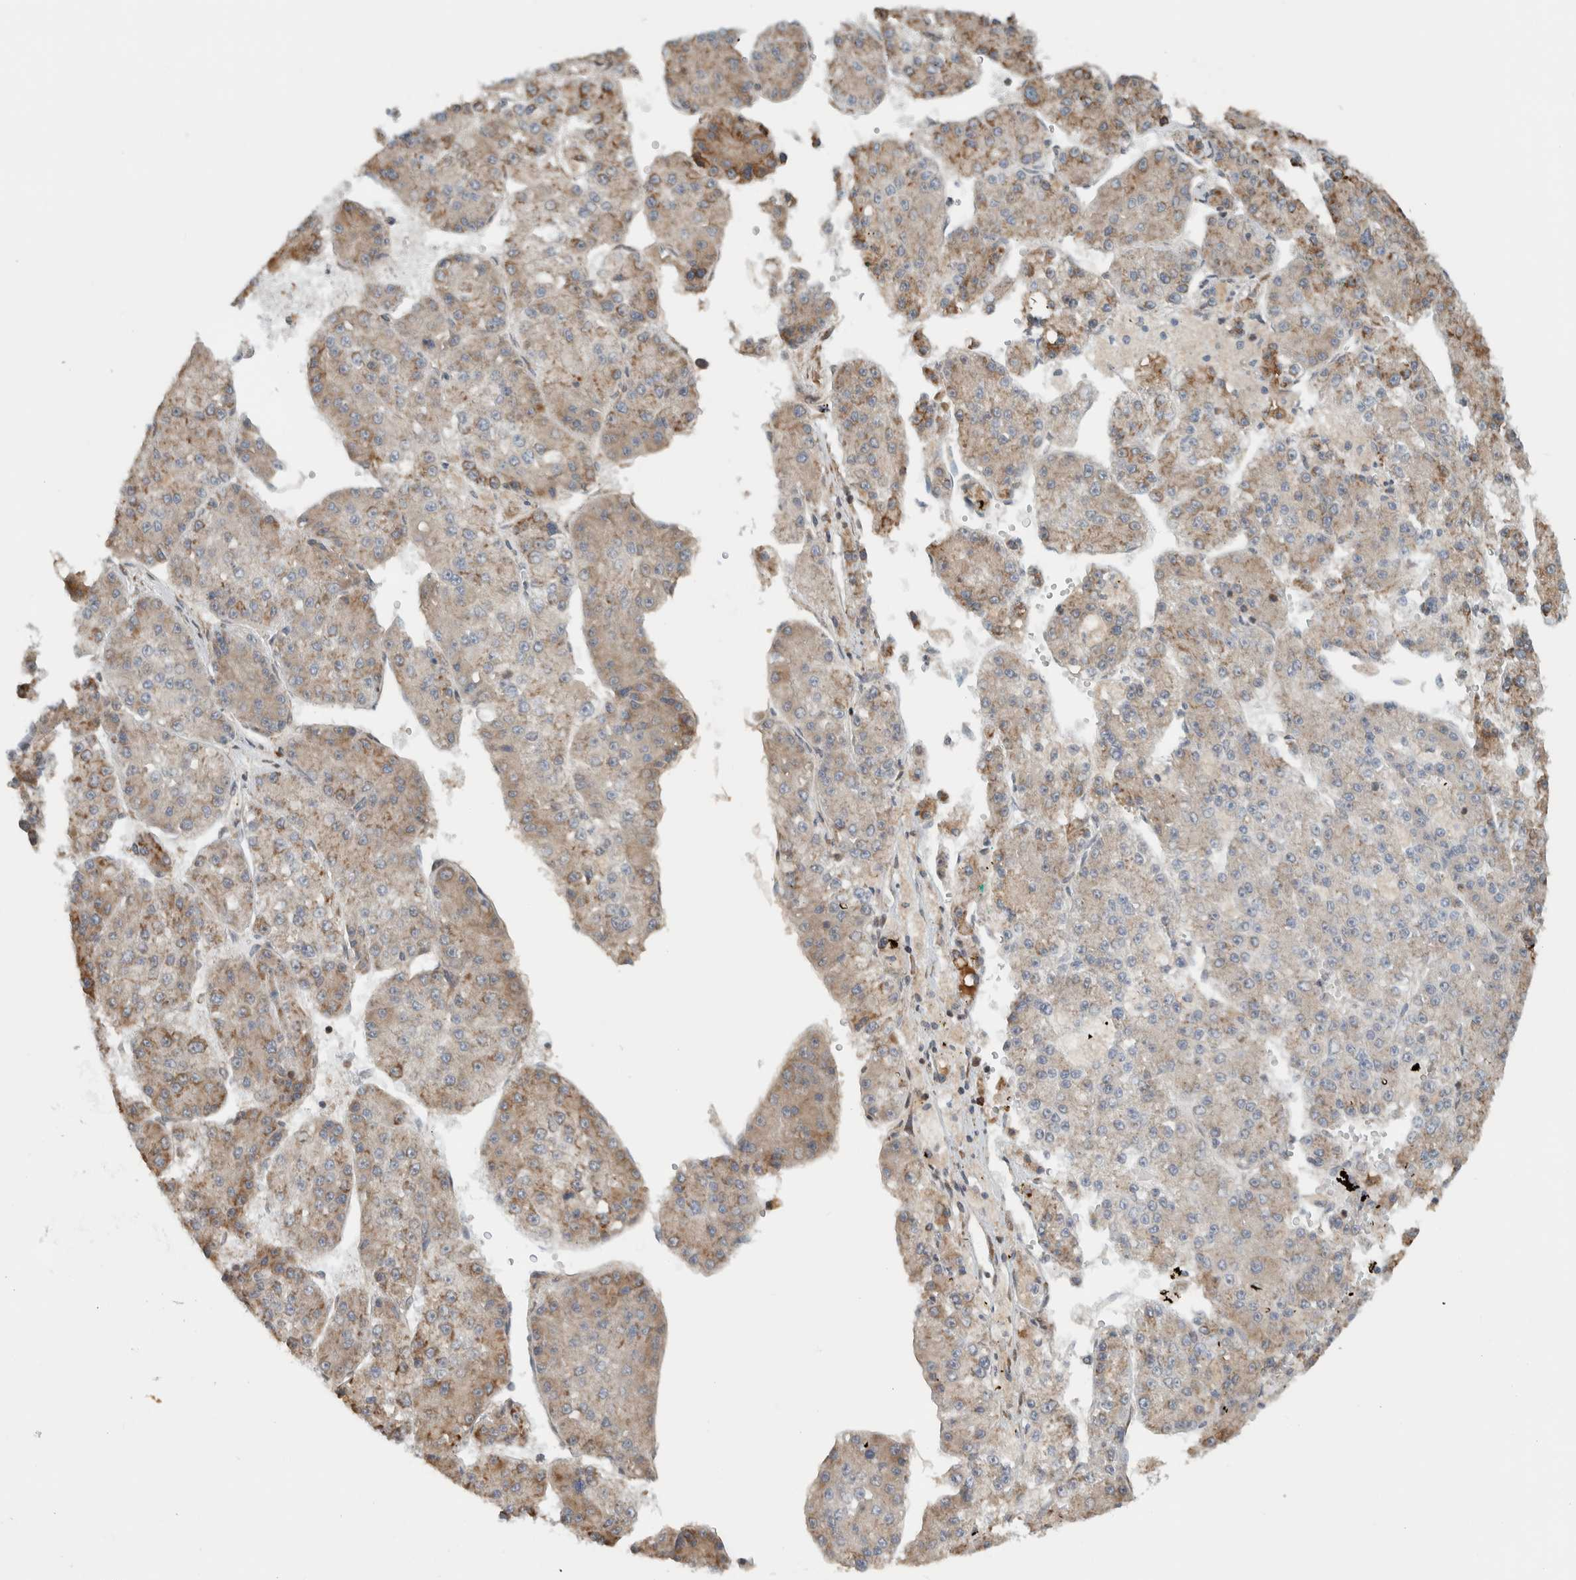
{"staining": {"intensity": "weak", "quantity": ">75%", "location": "cytoplasmic/membranous"}, "tissue": "liver cancer", "cell_type": "Tumor cells", "image_type": "cancer", "snomed": [{"axis": "morphology", "description": "Carcinoma, Hepatocellular, NOS"}, {"axis": "topography", "description": "Liver"}], "caption": "IHC of human liver cancer (hepatocellular carcinoma) displays low levels of weak cytoplasmic/membranous staining in approximately >75% of tumor cells.", "gene": "CNTROB", "patient": {"sex": "female", "age": 73}}